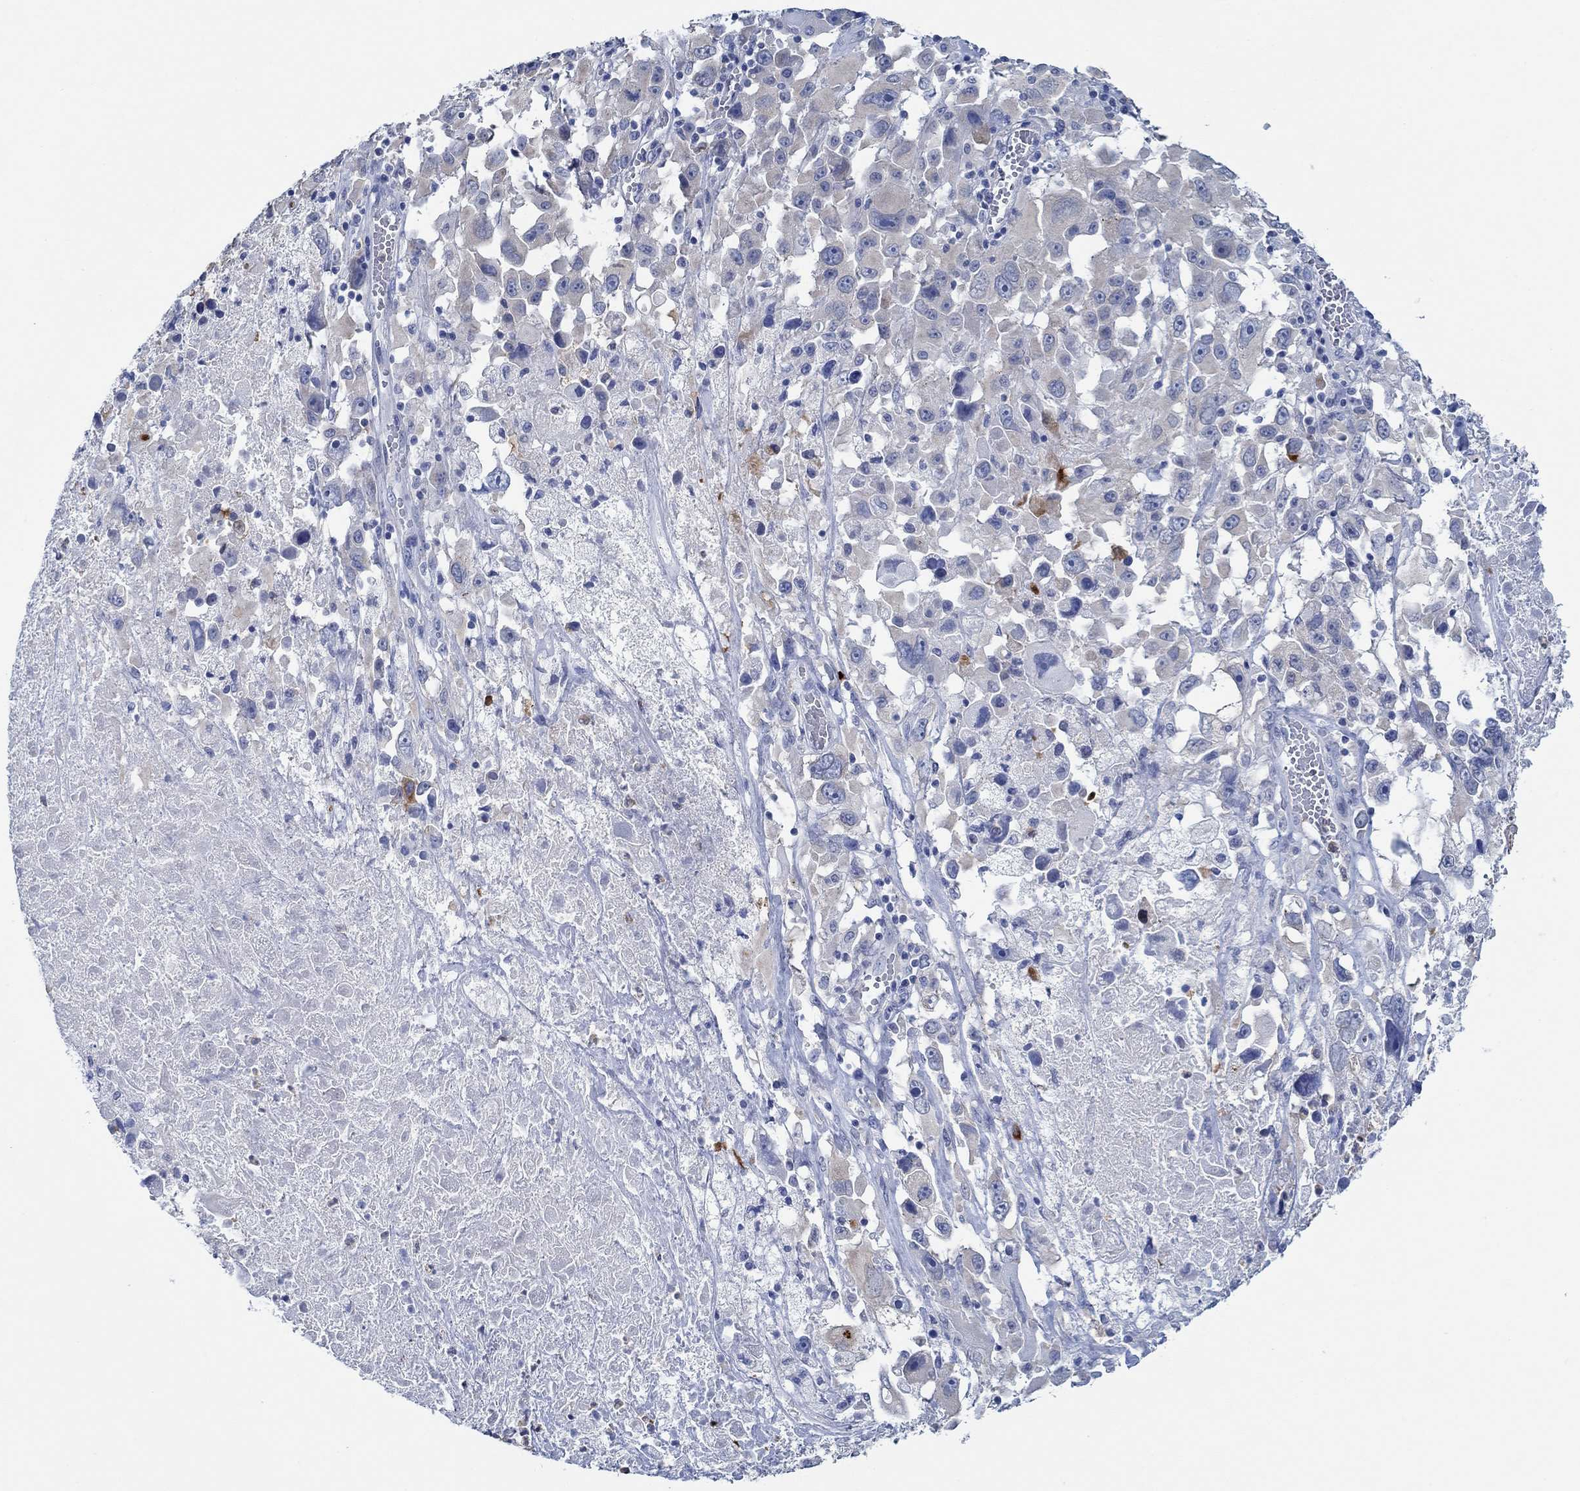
{"staining": {"intensity": "negative", "quantity": "none", "location": "none"}, "tissue": "melanoma", "cell_type": "Tumor cells", "image_type": "cancer", "snomed": [{"axis": "morphology", "description": "Malignant melanoma, Metastatic site"}, {"axis": "topography", "description": "Lymph node"}], "caption": "Human melanoma stained for a protein using IHC reveals no positivity in tumor cells.", "gene": "ZNF671", "patient": {"sex": "male", "age": 50}}